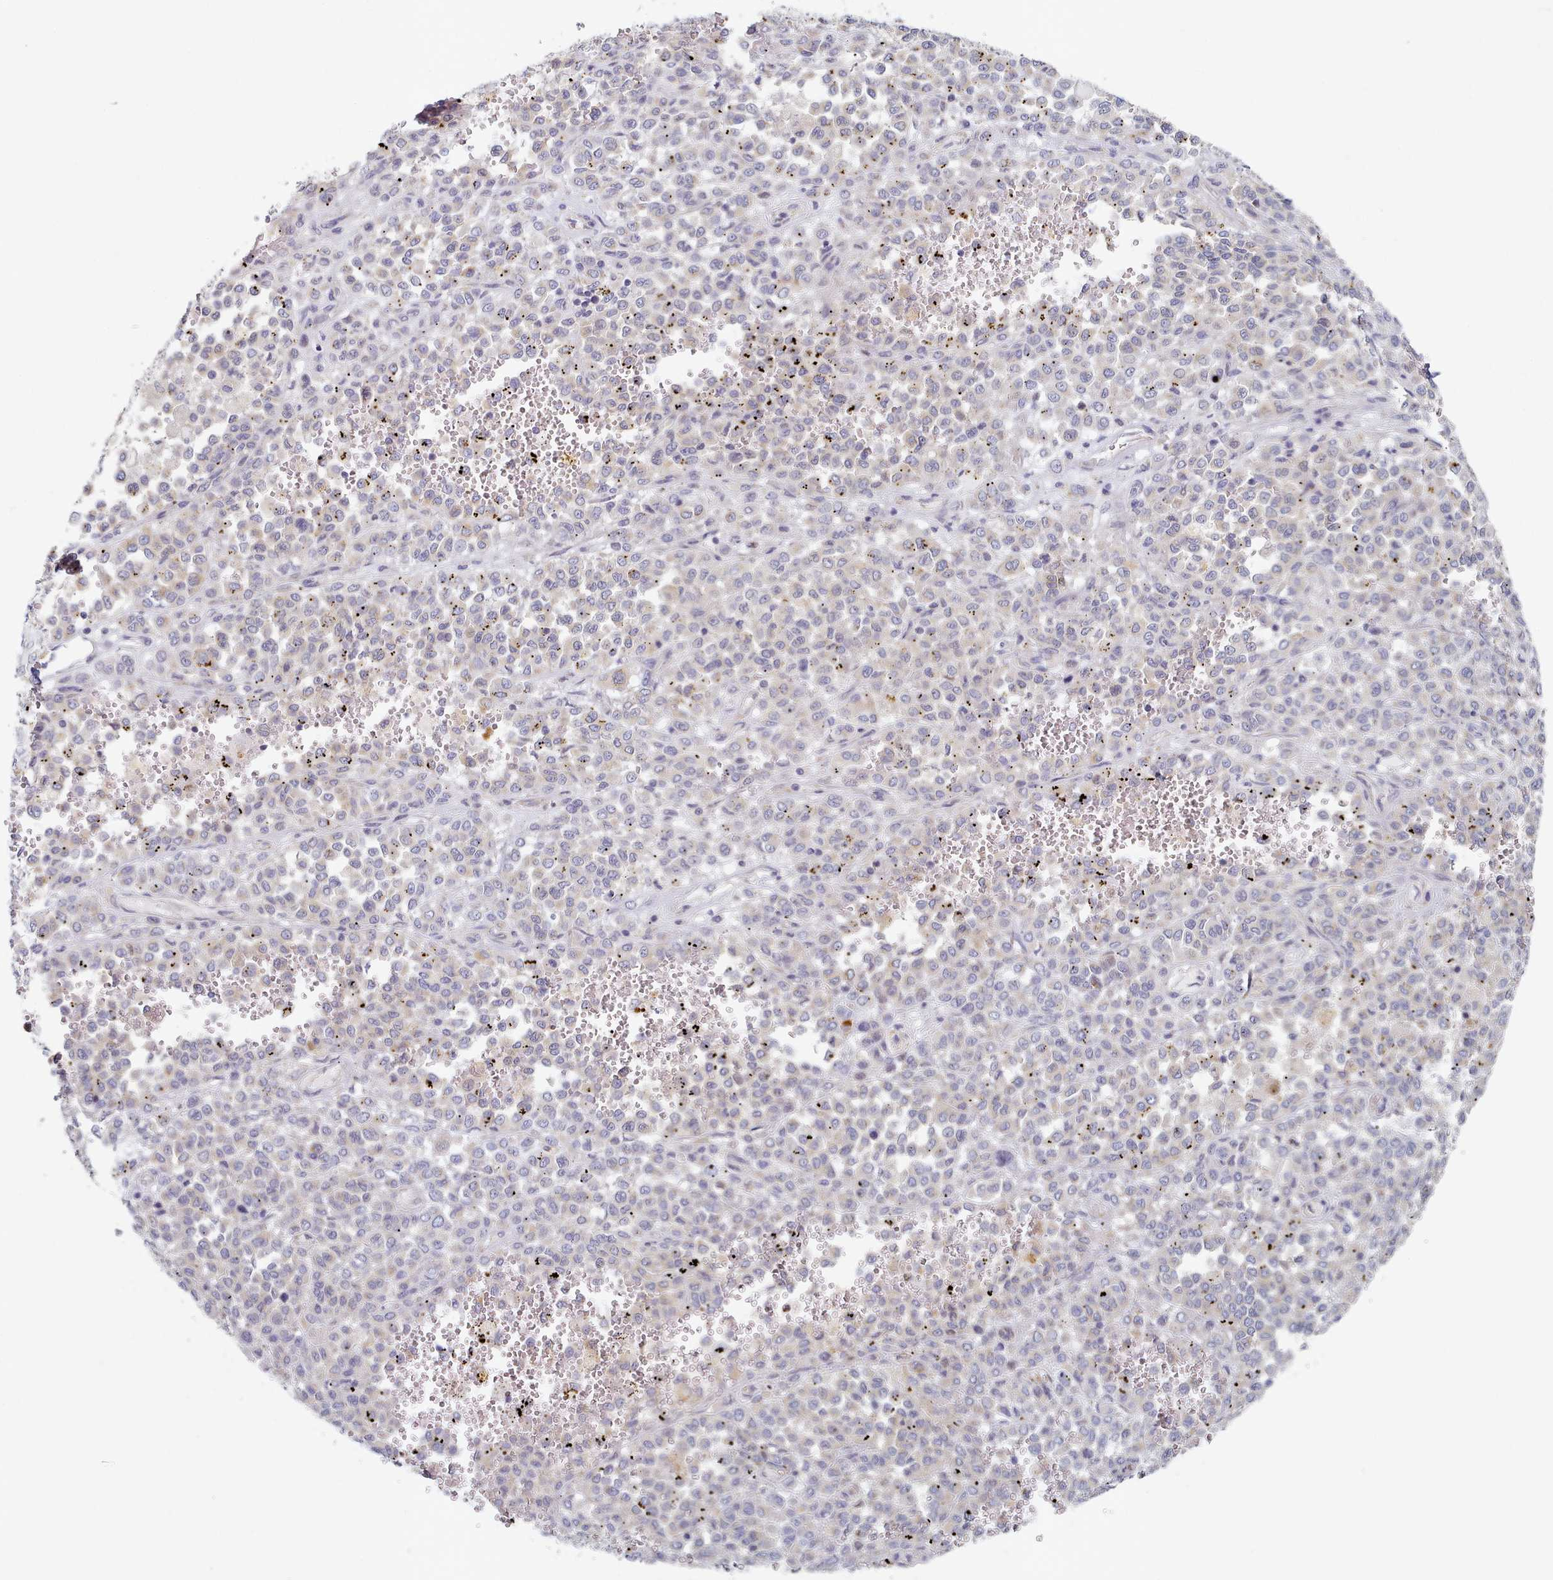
{"staining": {"intensity": "weak", "quantity": "<25%", "location": "cytoplasmic/membranous"}, "tissue": "melanoma", "cell_type": "Tumor cells", "image_type": "cancer", "snomed": [{"axis": "morphology", "description": "Malignant melanoma, Metastatic site"}, {"axis": "topography", "description": "Pancreas"}], "caption": "Melanoma was stained to show a protein in brown. There is no significant expression in tumor cells.", "gene": "TYW1B", "patient": {"sex": "female", "age": 30}}